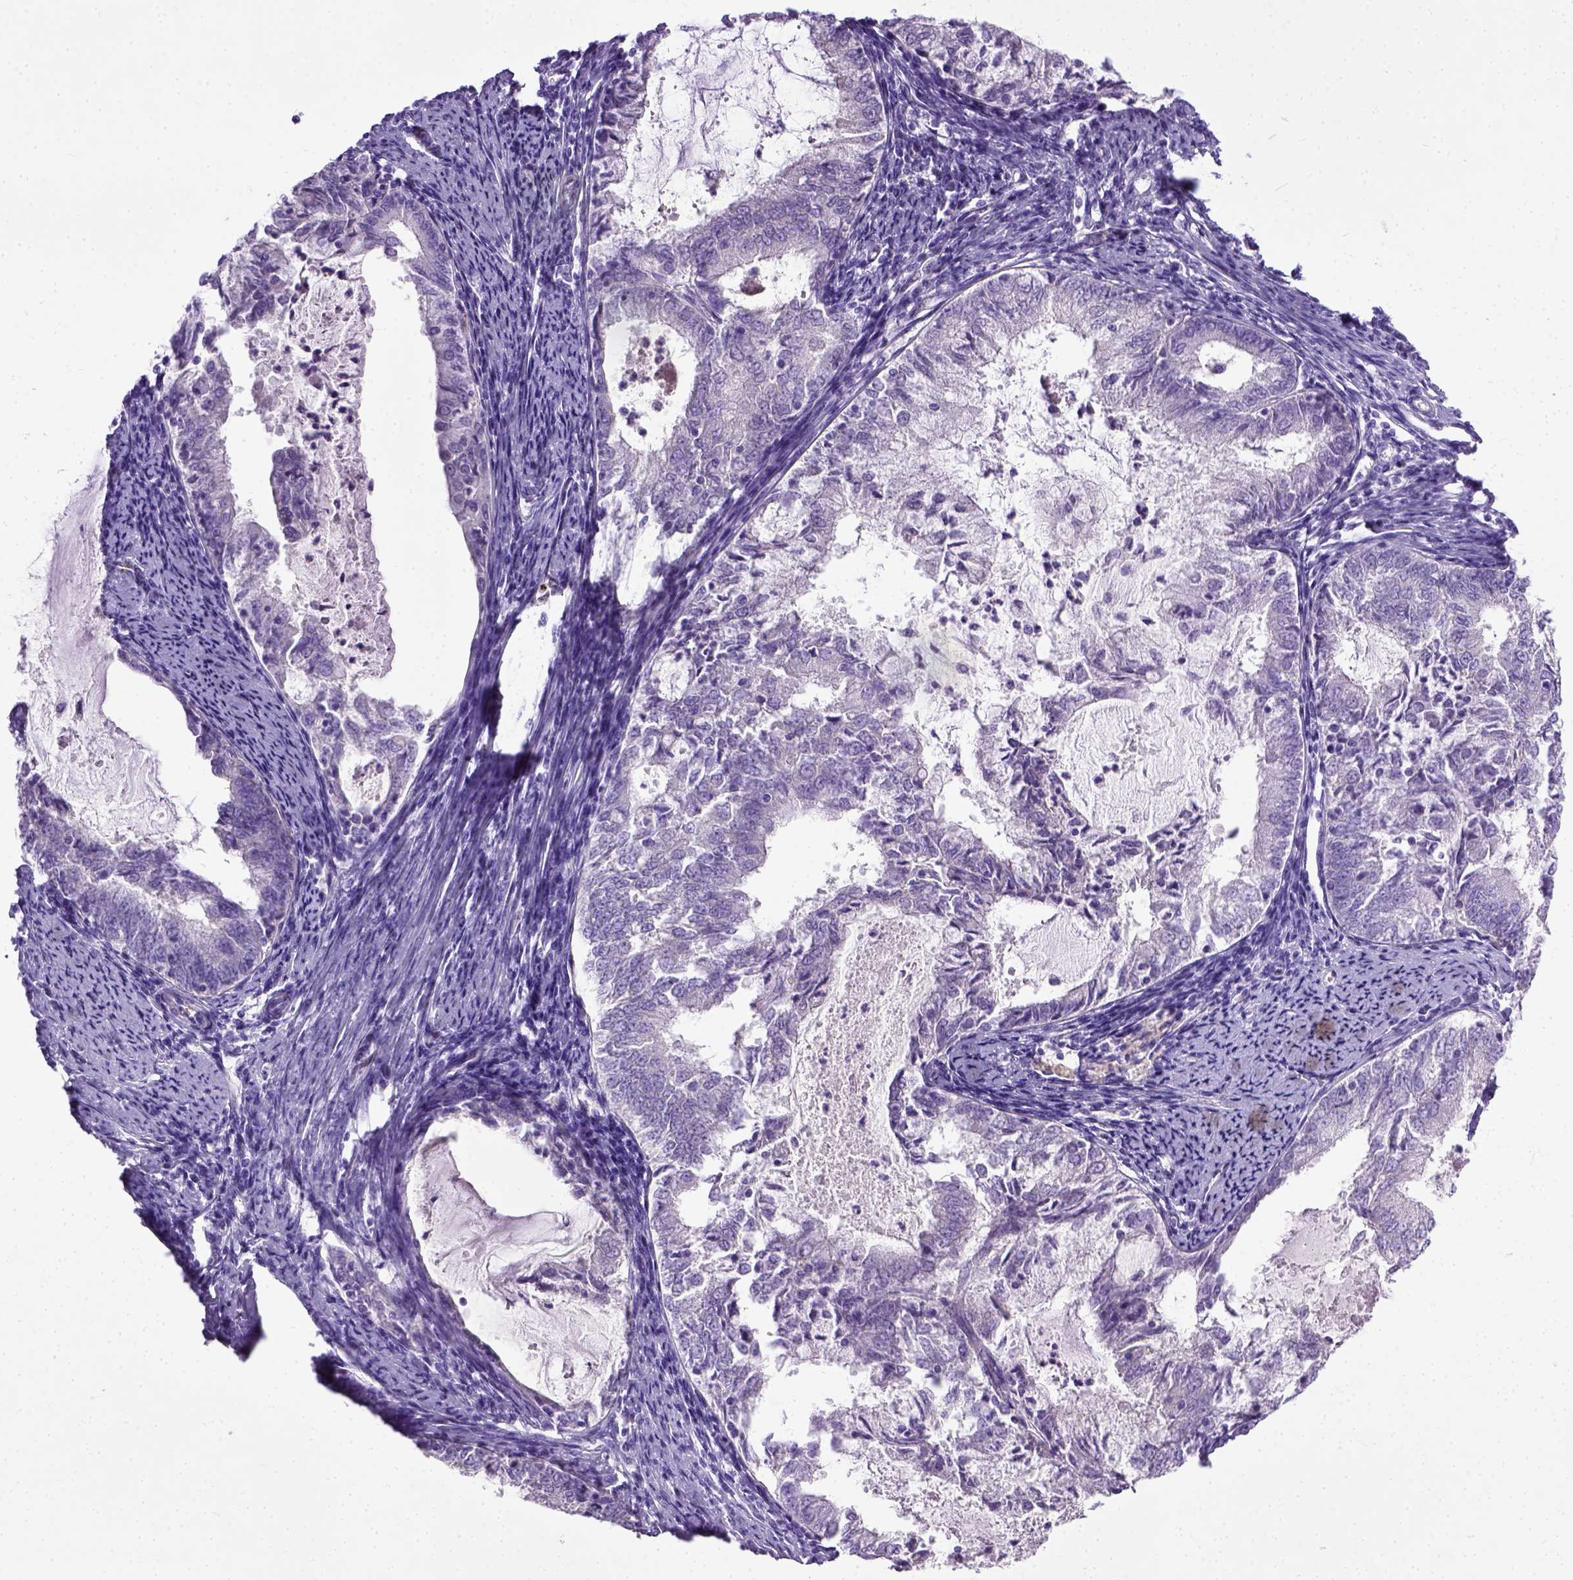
{"staining": {"intensity": "negative", "quantity": "none", "location": "none"}, "tissue": "endometrial cancer", "cell_type": "Tumor cells", "image_type": "cancer", "snomed": [{"axis": "morphology", "description": "Adenocarcinoma, NOS"}, {"axis": "topography", "description": "Endometrium"}], "caption": "This is an immunohistochemistry micrograph of adenocarcinoma (endometrial). There is no staining in tumor cells.", "gene": "ADAMTS8", "patient": {"sex": "female", "age": 57}}